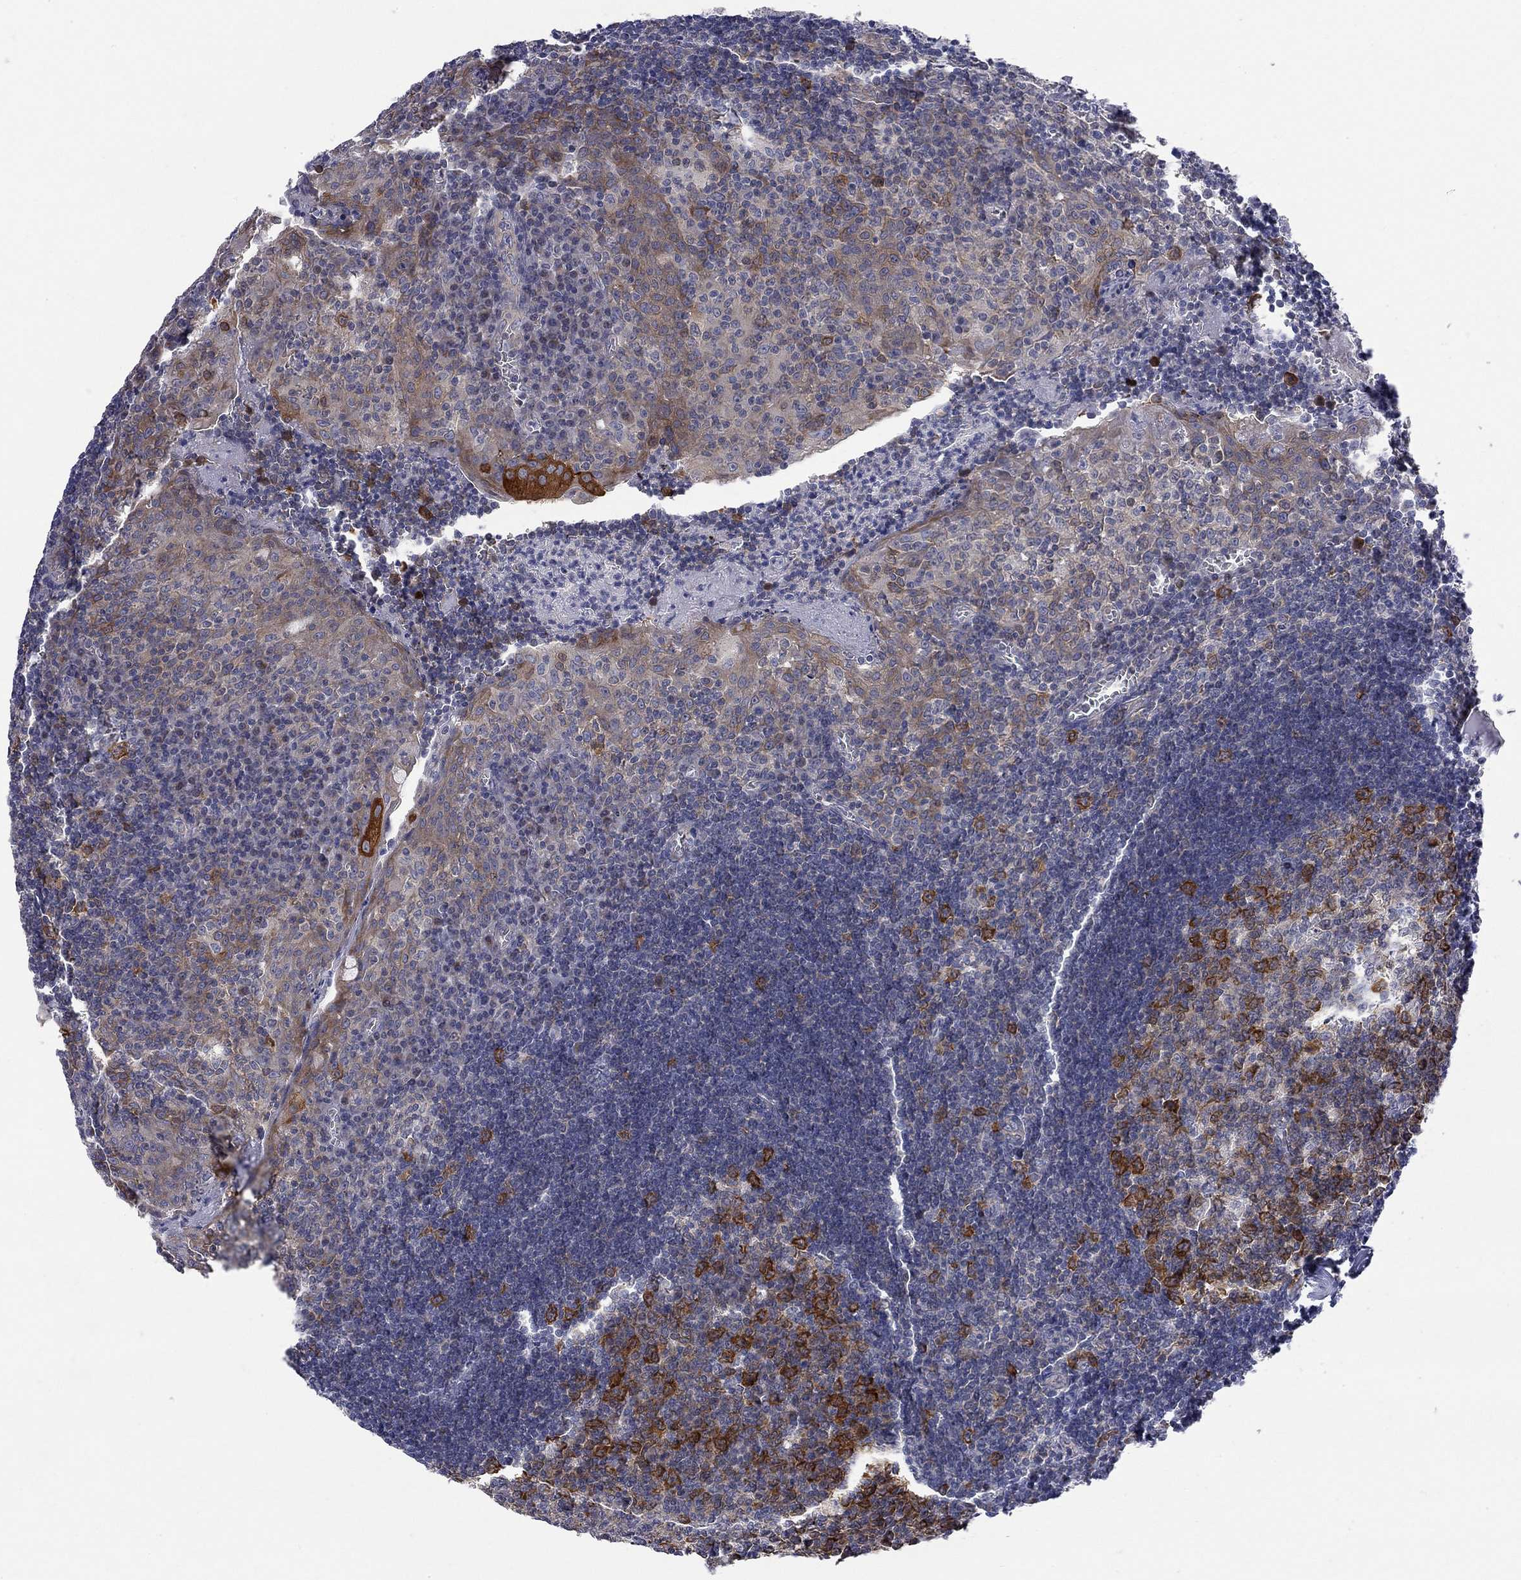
{"staining": {"intensity": "strong", "quantity": "25%-75%", "location": "cytoplasmic/membranous"}, "tissue": "tonsil", "cell_type": "Germinal center cells", "image_type": "normal", "snomed": [{"axis": "morphology", "description": "Normal tissue, NOS"}, {"axis": "topography", "description": "Tonsil"}], "caption": "Protein staining exhibits strong cytoplasmic/membranous positivity in approximately 25%-75% of germinal center cells in benign tonsil.", "gene": "ENSG00000255639", "patient": {"sex": "female", "age": 12}}